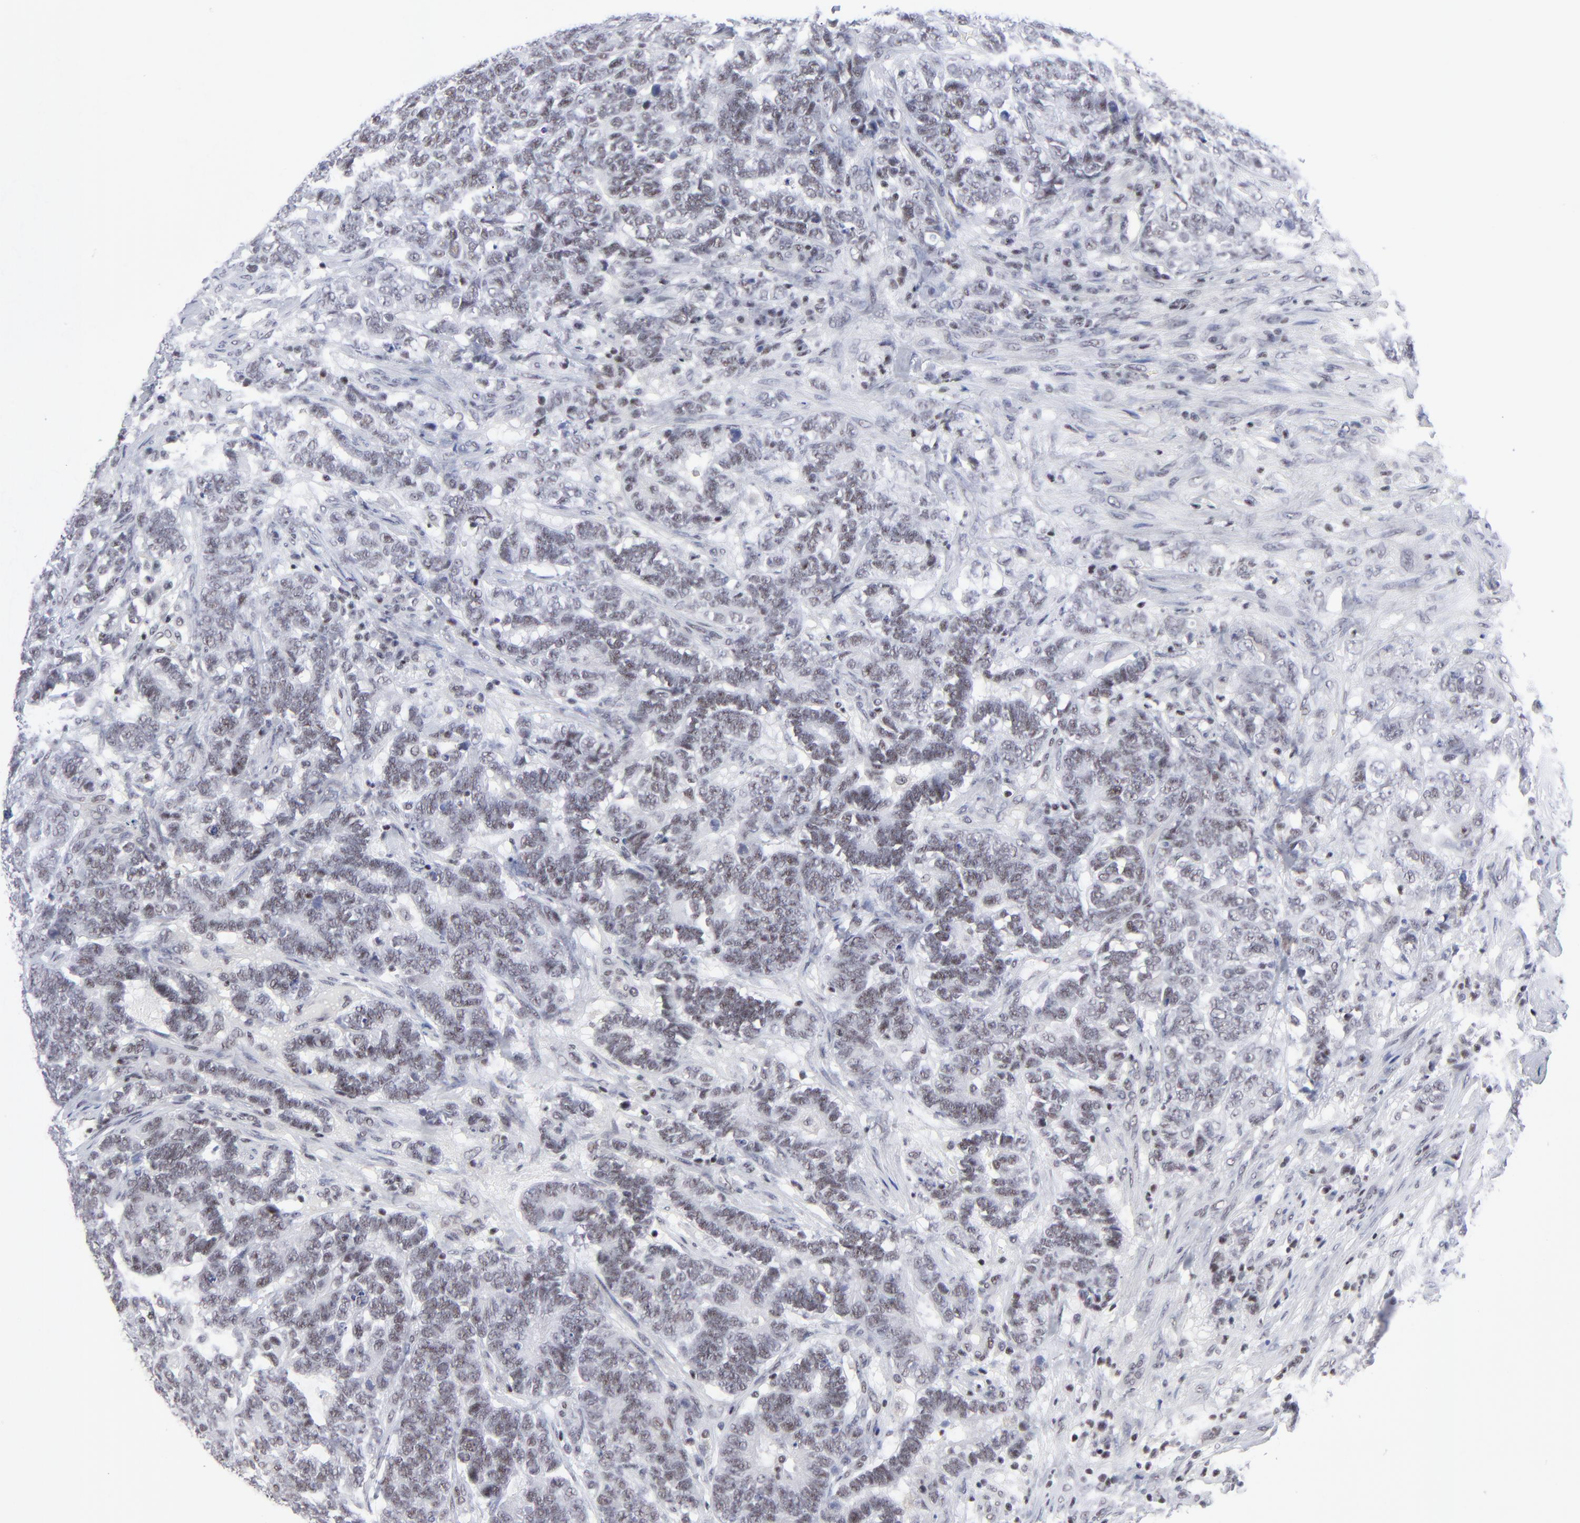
{"staining": {"intensity": "weak", "quantity": "25%-75%", "location": "nuclear"}, "tissue": "testis cancer", "cell_type": "Tumor cells", "image_type": "cancer", "snomed": [{"axis": "morphology", "description": "Carcinoma, Embryonal, NOS"}, {"axis": "topography", "description": "Testis"}], "caption": "Embryonal carcinoma (testis) stained for a protein displays weak nuclear positivity in tumor cells. (DAB IHC with brightfield microscopy, high magnification).", "gene": "SP2", "patient": {"sex": "male", "age": 26}}